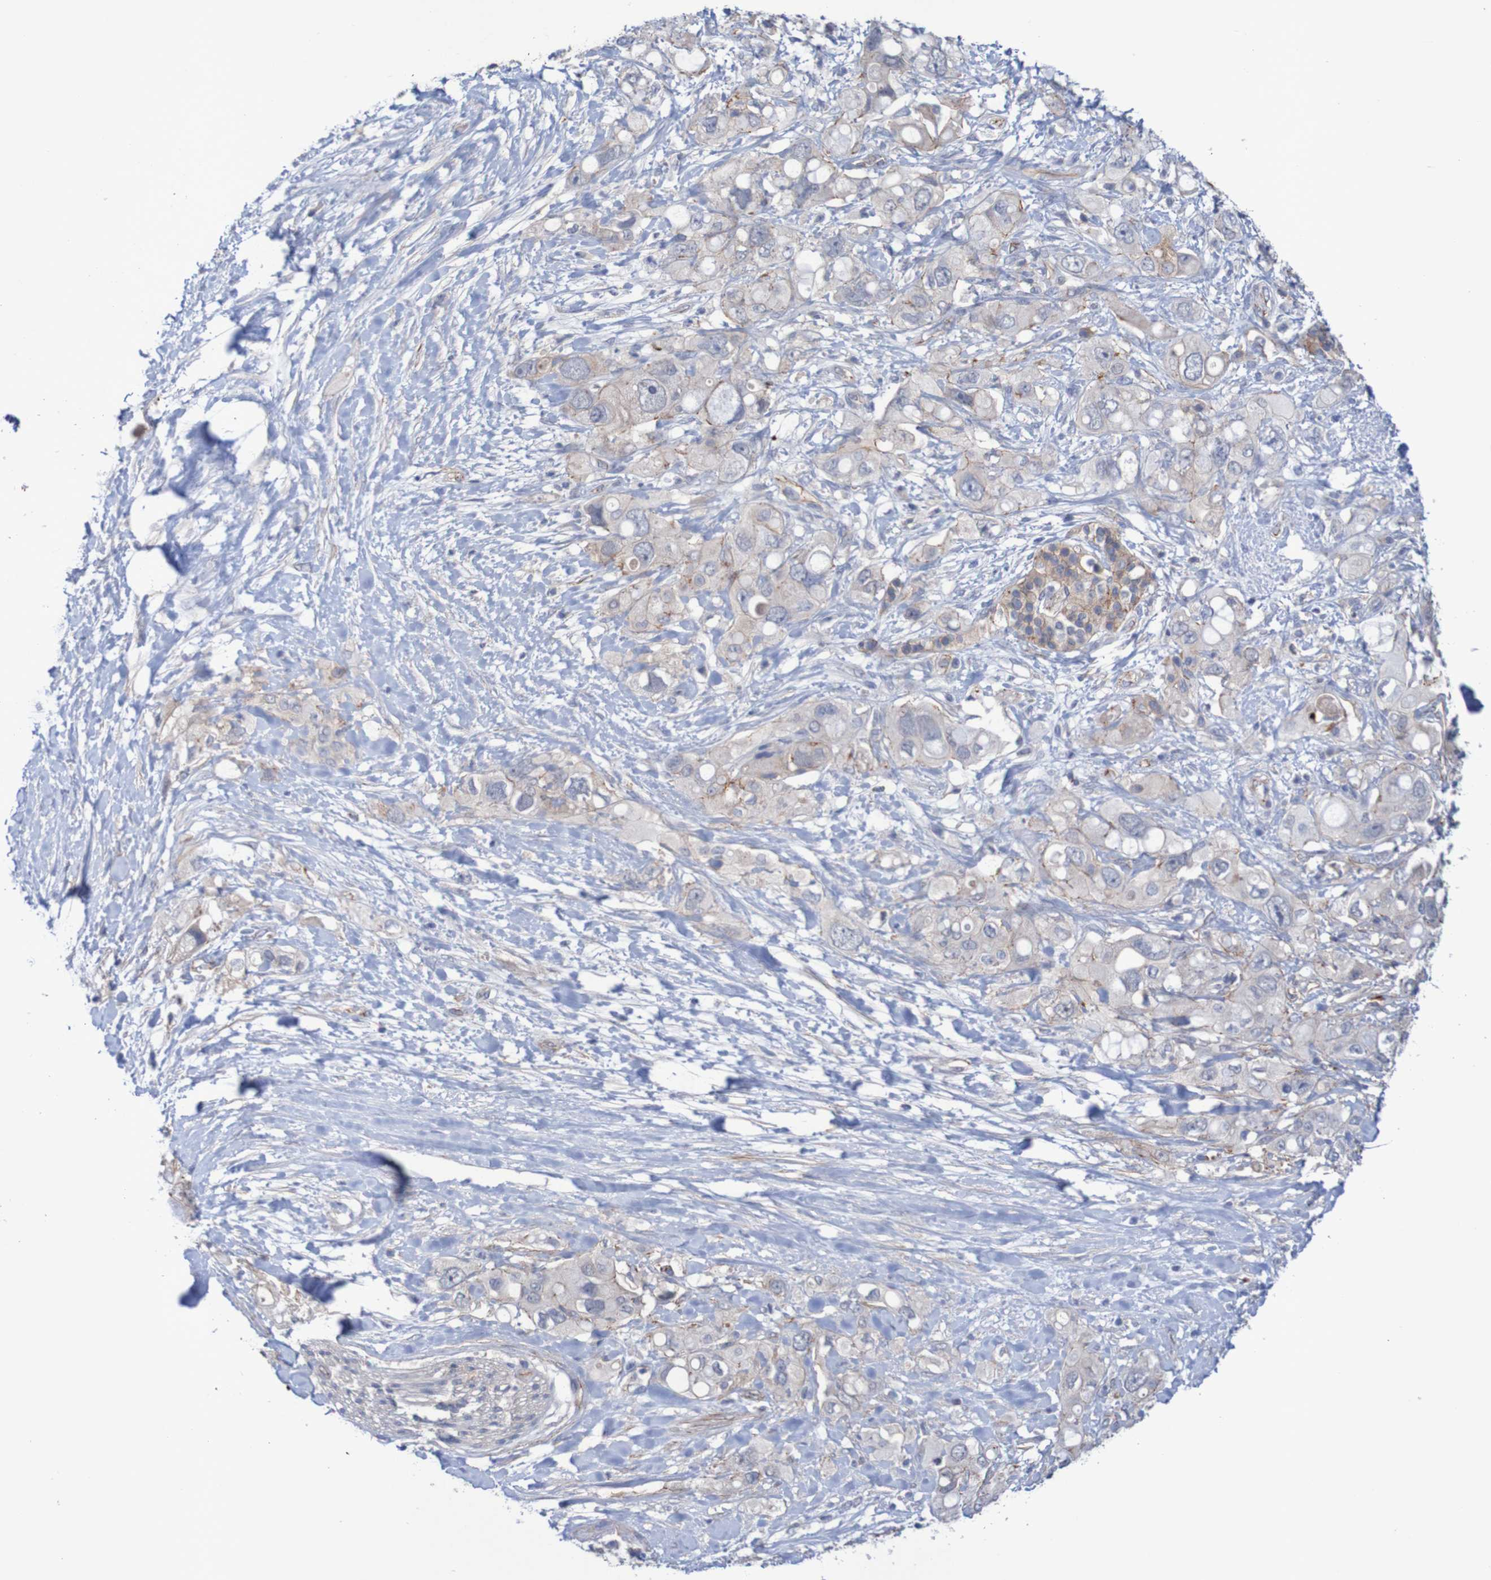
{"staining": {"intensity": "negative", "quantity": "none", "location": "none"}, "tissue": "pancreatic cancer", "cell_type": "Tumor cells", "image_type": "cancer", "snomed": [{"axis": "morphology", "description": "Adenocarcinoma, NOS"}, {"axis": "topography", "description": "Pancreas"}], "caption": "The immunohistochemistry (IHC) photomicrograph has no significant expression in tumor cells of pancreatic adenocarcinoma tissue.", "gene": "NECTIN2", "patient": {"sex": "female", "age": 56}}